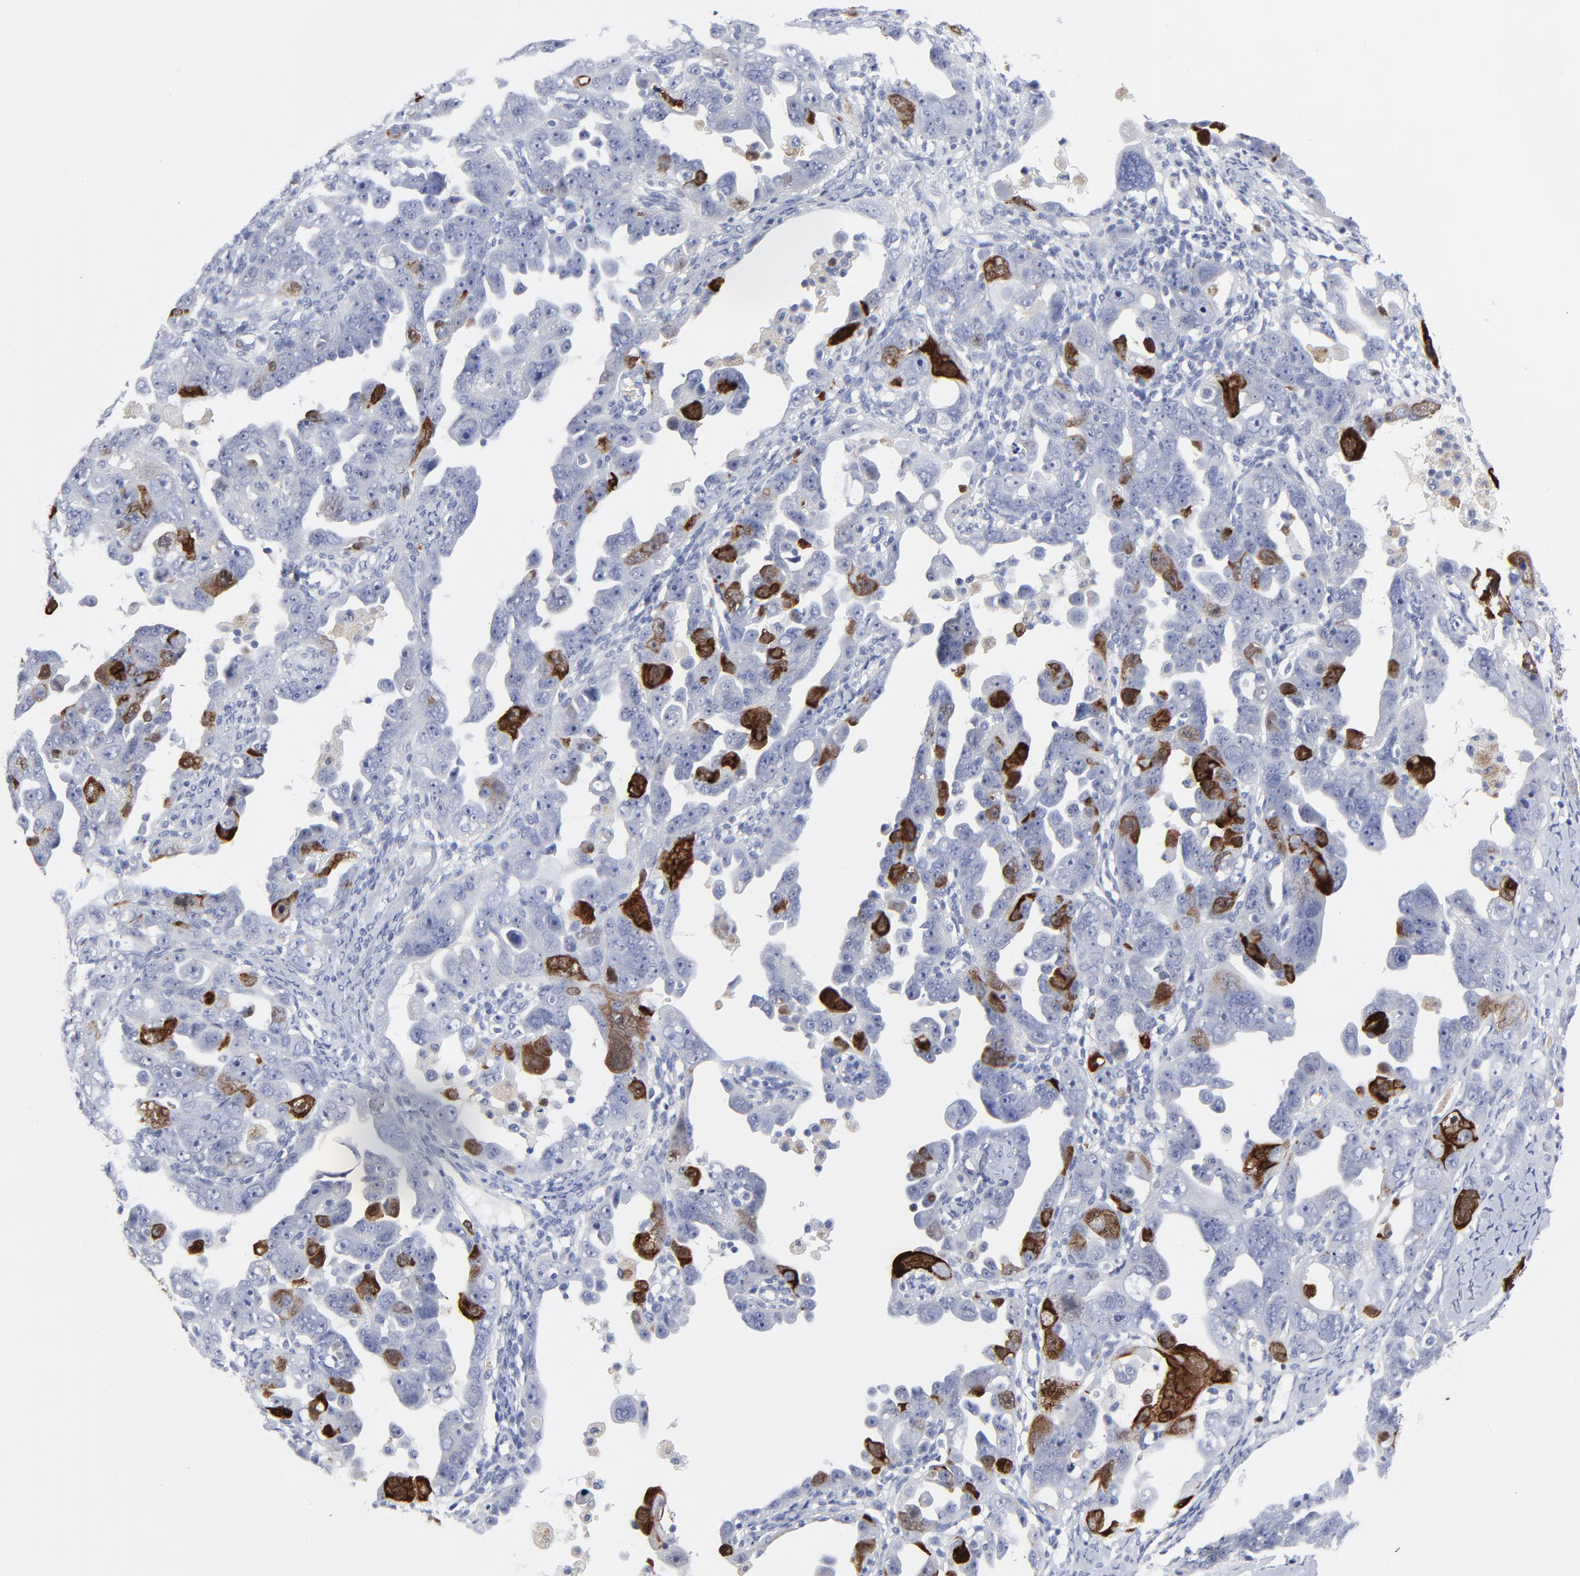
{"staining": {"intensity": "strong", "quantity": "<25%", "location": "cytoplasmic/membranous,nuclear"}, "tissue": "ovarian cancer", "cell_type": "Tumor cells", "image_type": "cancer", "snomed": [{"axis": "morphology", "description": "Cystadenocarcinoma, serous, NOS"}, {"axis": "topography", "description": "Ovary"}], "caption": "Protein analysis of ovarian cancer tissue displays strong cytoplasmic/membranous and nuclear expression in approximately <25% of tumor cells.", "gene": "CDK1", "patient": {"sex": "female", "age": 66}}